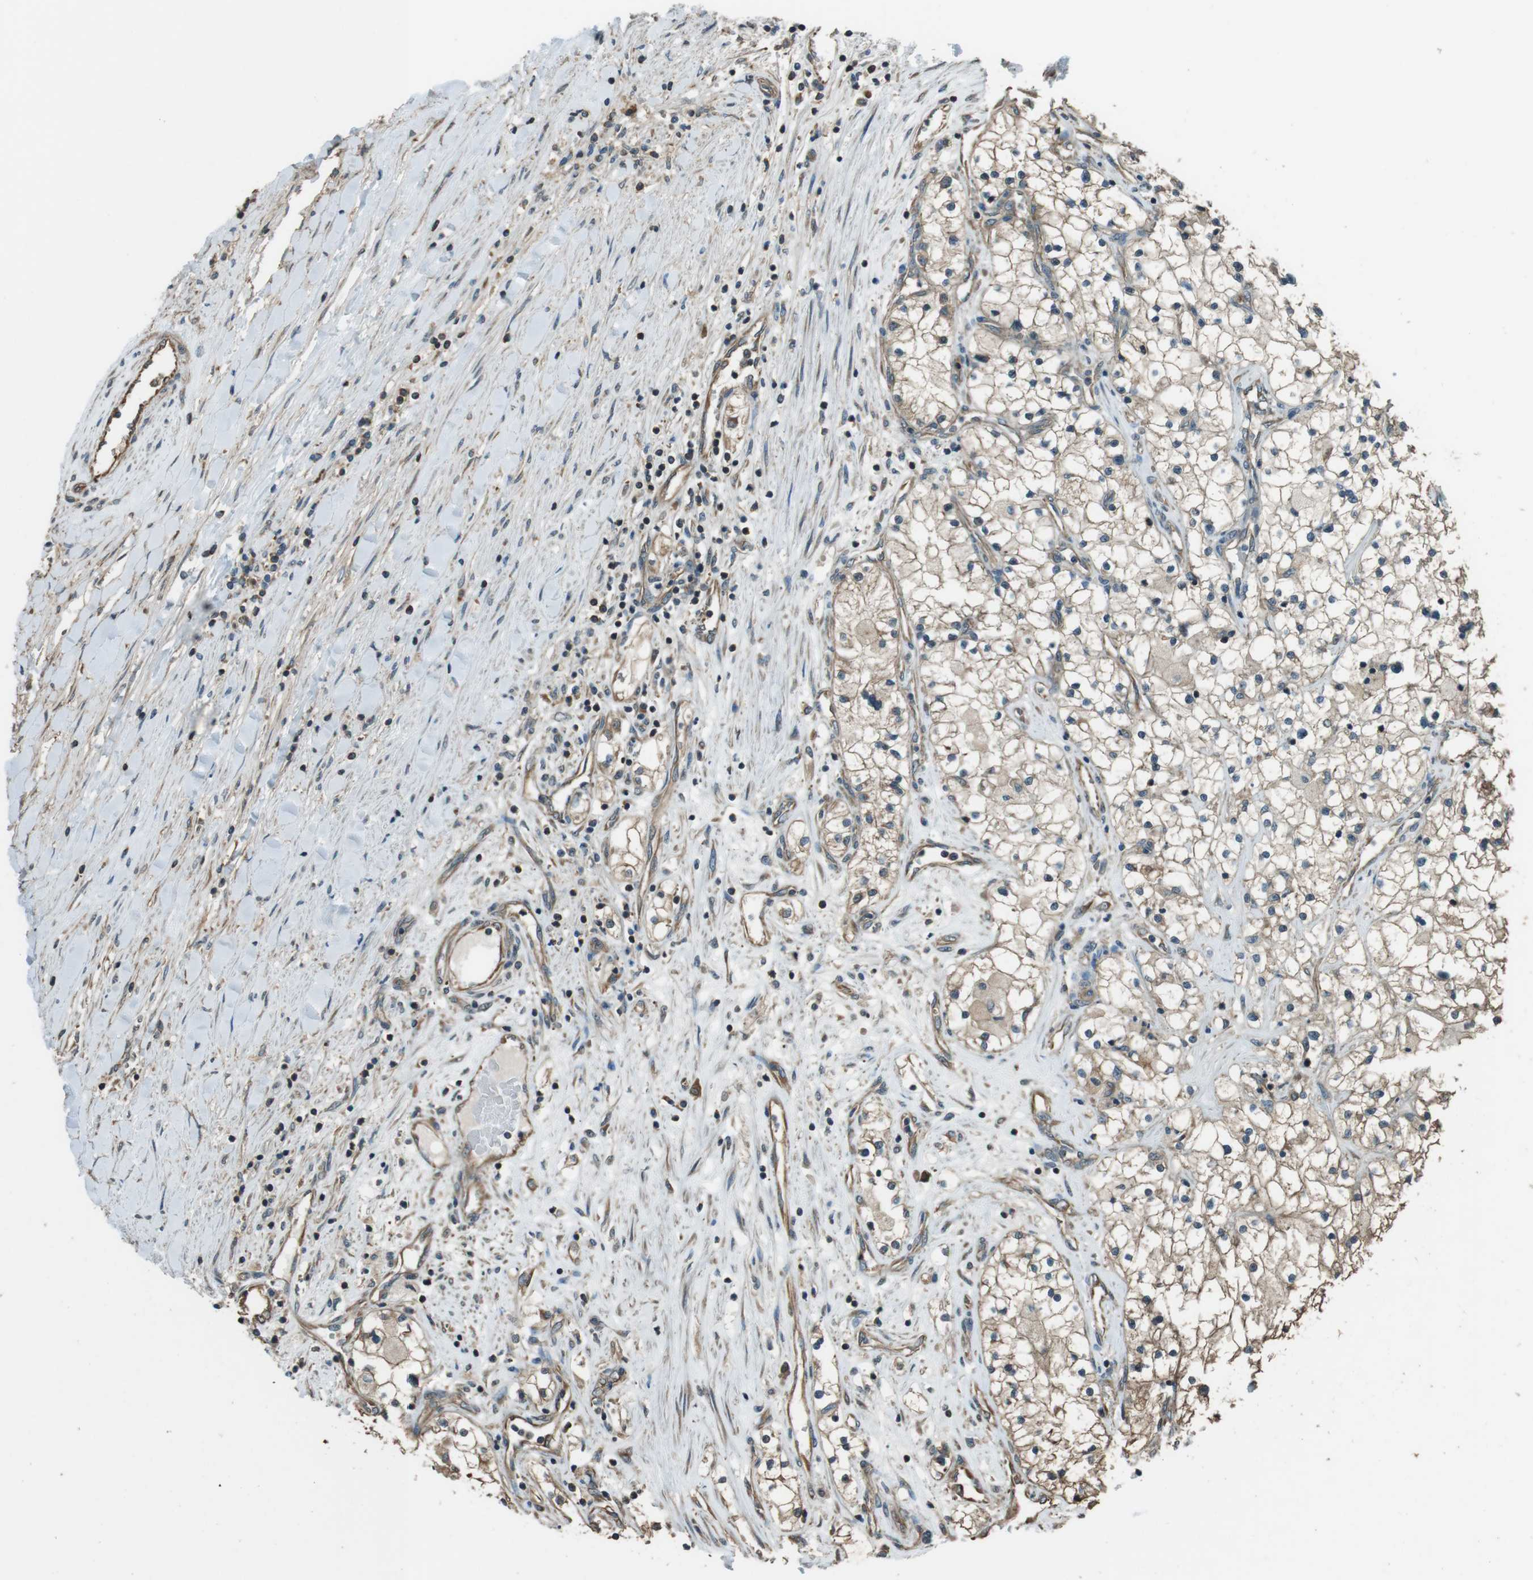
{"staining": {"intensity": "weak", "quantity": ">75%", "location": "cytoplasmic/membranous"}, "tissue": "renal cancer", "cell_type": "Tumor cells", "image_type": "cancer", "snomed": [{"axis": "morphology", "description": "Adenocarcinoma, NOS"}, {"axis": "topography", "description": "Kidney"}], "caption": "DAB (3,3'-diaminobenzidine) immunohistochemical staining of human renal cancer (adenocarcinoma) demonstrates weak cytoplasmic/membranous protein positivity in about >75% of tumor cells.", "gene": "PA2G4", "patient": {"sex": "male", "age": 68}}